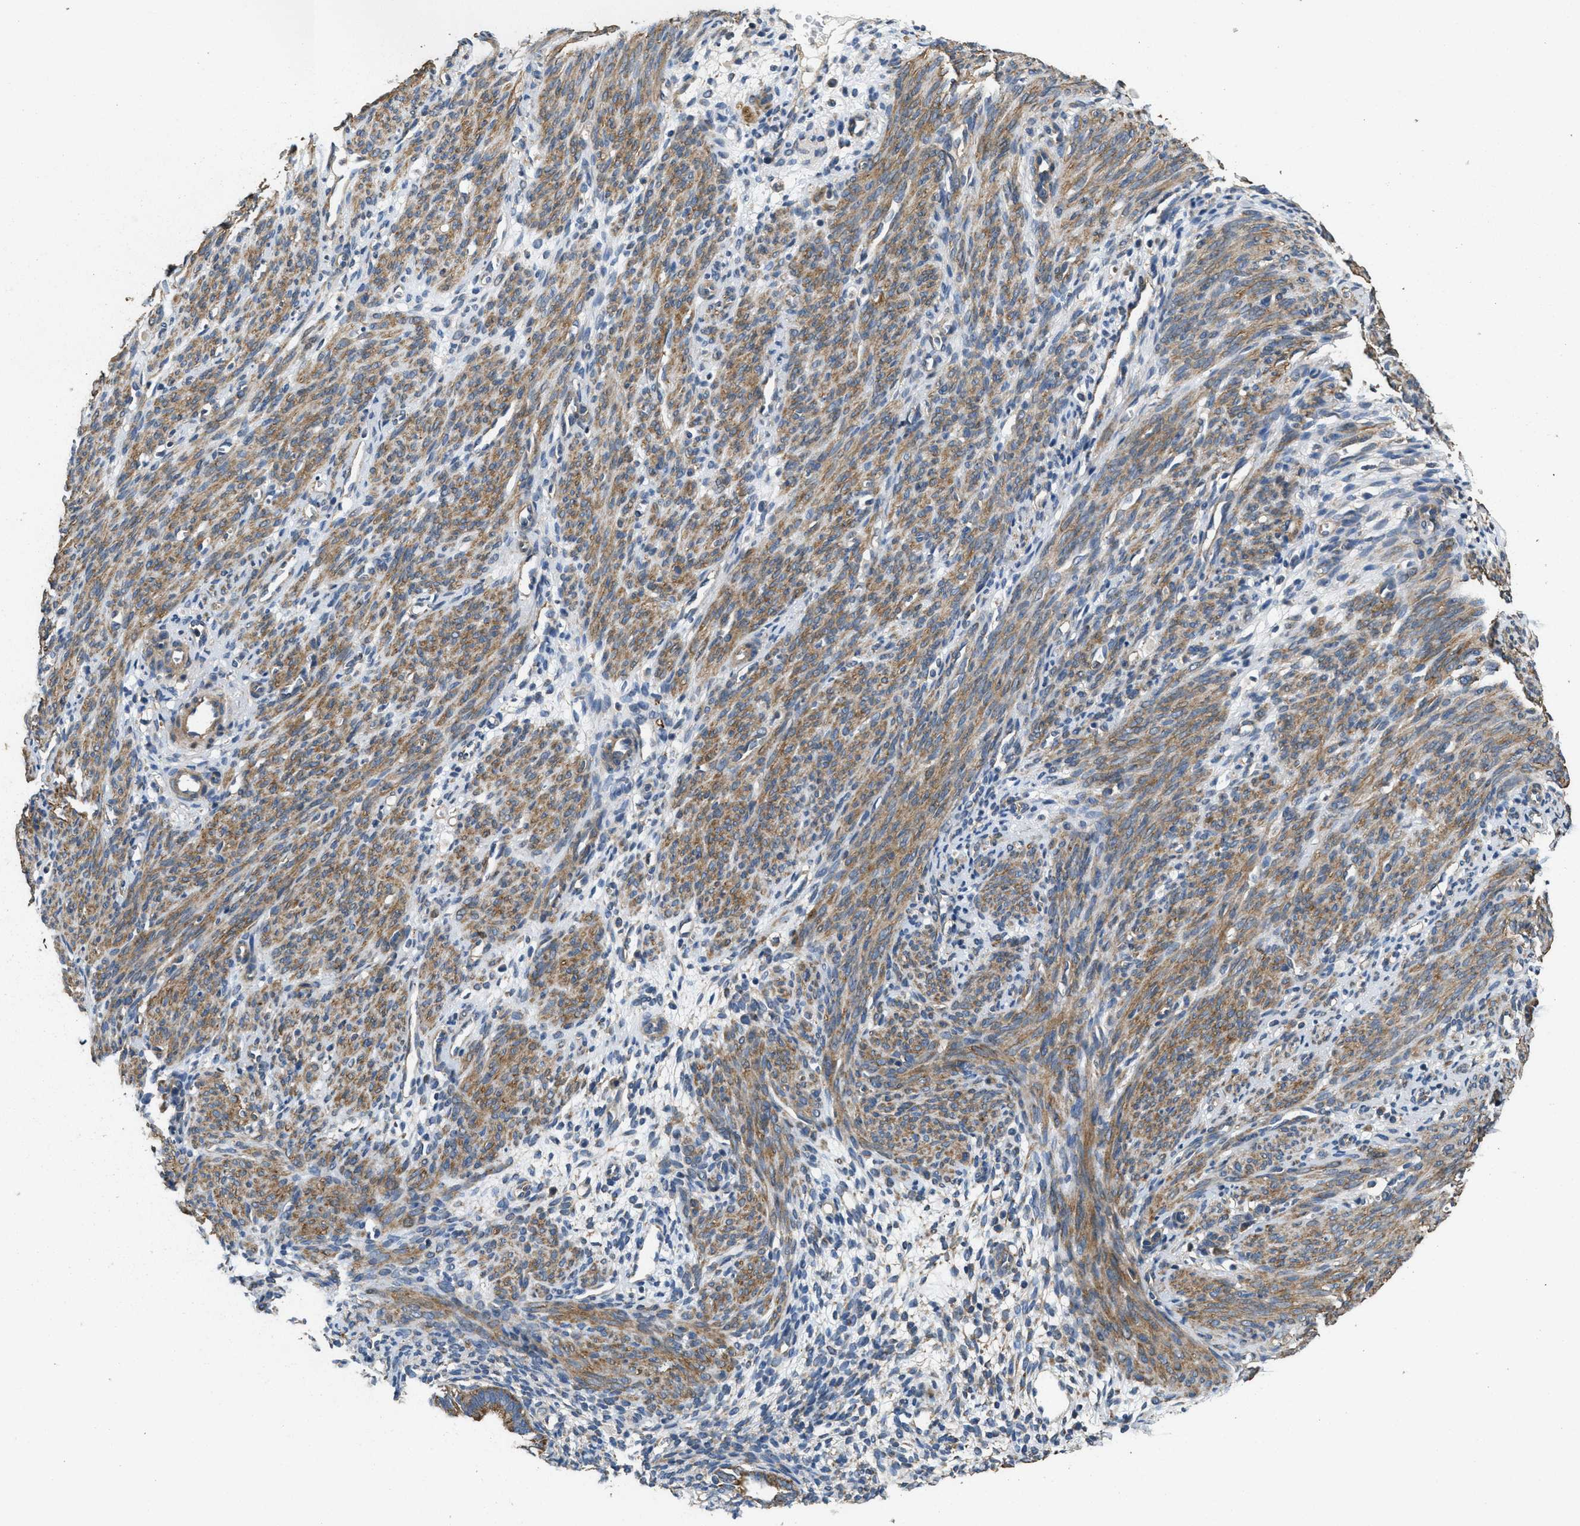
{"staining": {"intensity": "moderate", "quantity": "<25%", "location": "cytoplasmic/membranous"}, "tissue": "endometrium", "cell_type": "Cells in endometrial stroma", "image_type": "normal", "snomed": [{"axis": "morphology", "description": "Normal tissue, NOS"}, {"axis": "morphology", "description": "Adenocarcinoma, NOS"}, {"axis": "topography", "description": "Endometrium"}, {"axis": "topography", "description": "Ovary"}], "caption": "Protein analysis of unremarkable endometrium shows moderate cytoplasmic/membranous positivity in approximately <25% of cells in endometrial stroma.", "gene": "THBS2", "patient": {"sex": "female", "age": 68}}